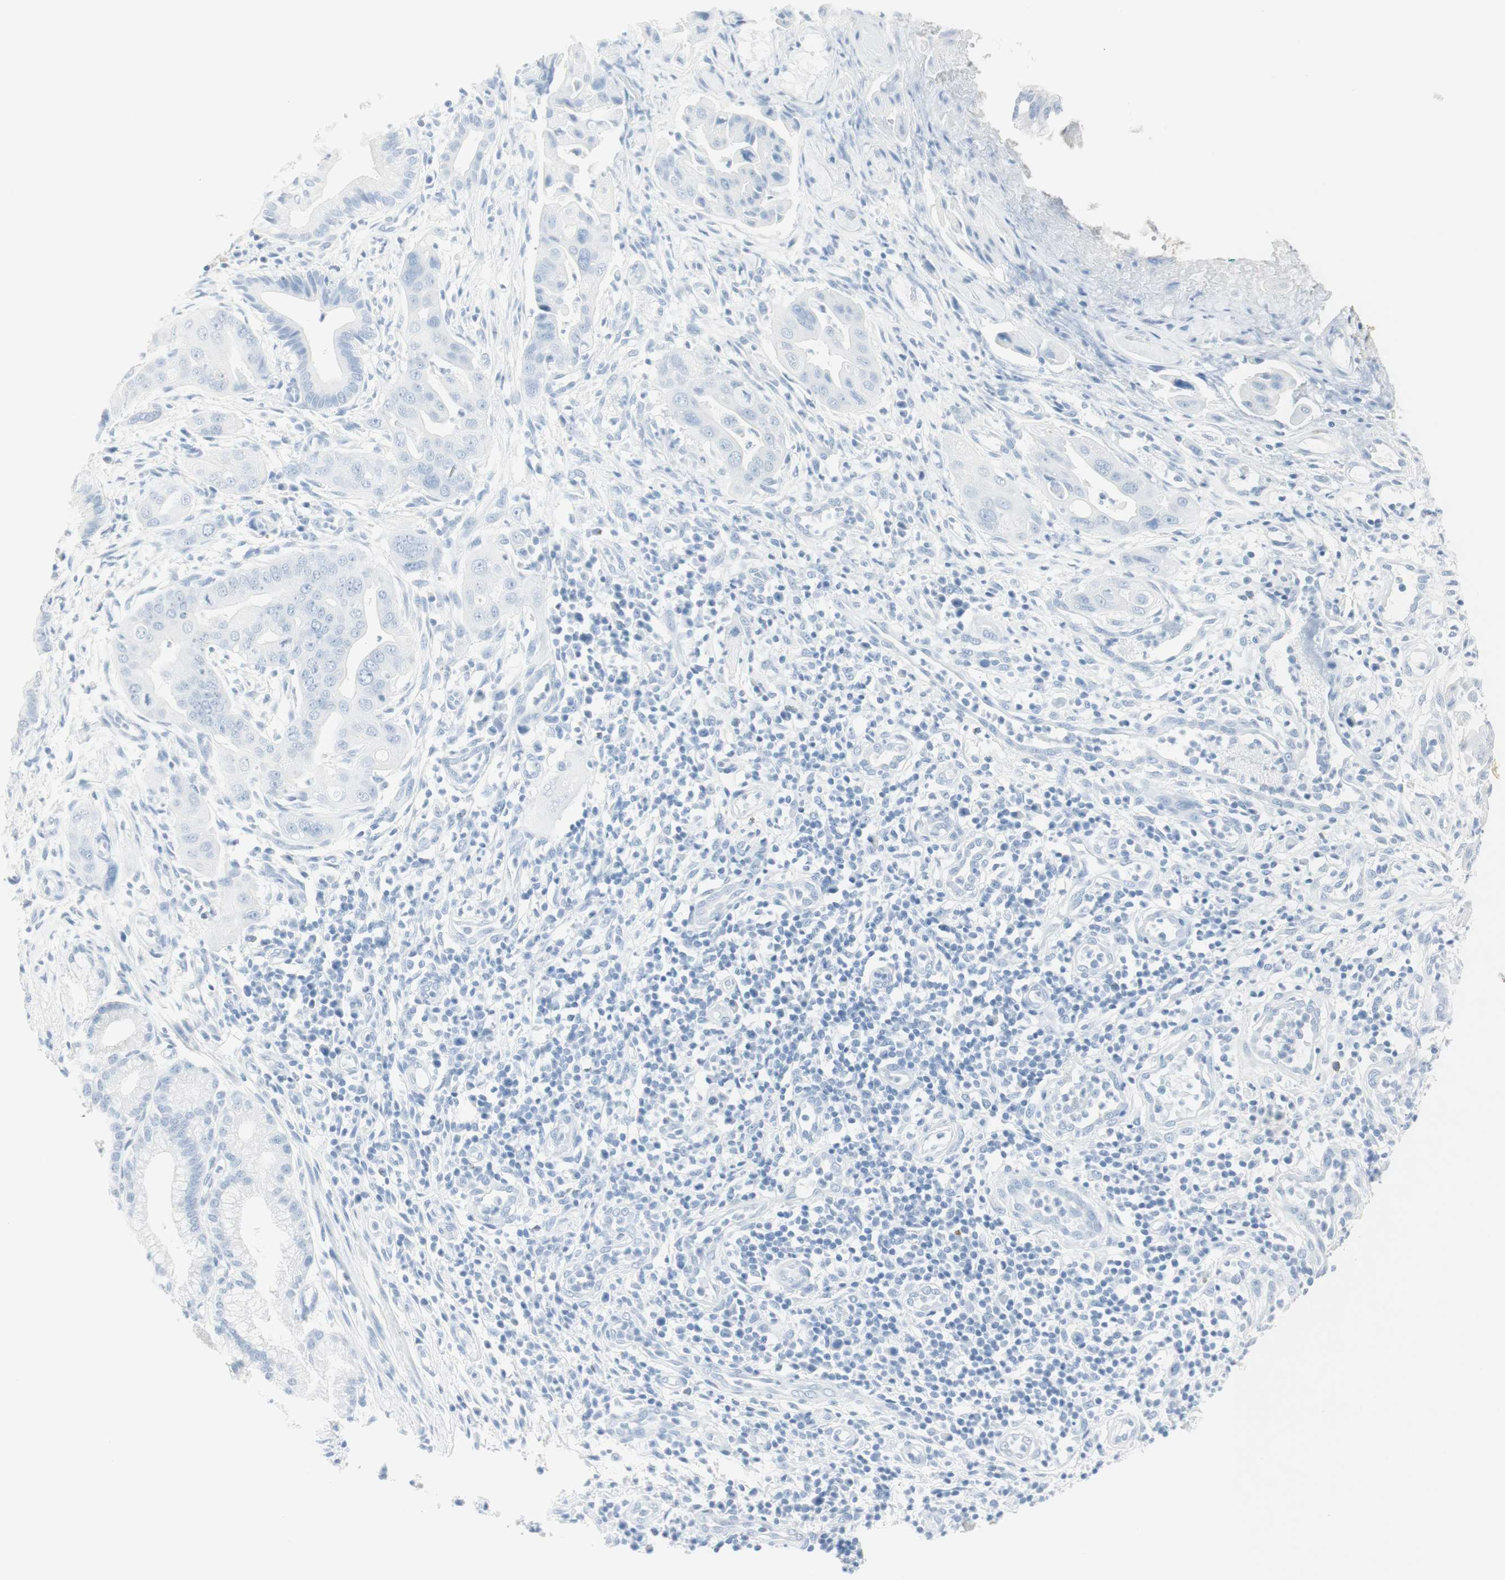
{"staining": {"intensity": "negative", "quantity": "none", "location": "none"}, "tissue": "pancreatic cancer", "cell_type": "Tumor cells", "image_type": "cancer", "snomed": [{"axis": "morphology", "description": "Adenocarcinoma, NOS"}, {"axis": "topography", "description": "Pancreas"}], "caption": "There is no significant staining in tumor cells of adenocarcinoma (pancreatic). (DAB (3,3'-diaminobenzidine) immunohistochemistry visualized using brightfield microscopy, high magnification).", "gene": "NAPSA", "patient": {"sex": "female", "age": 75}}